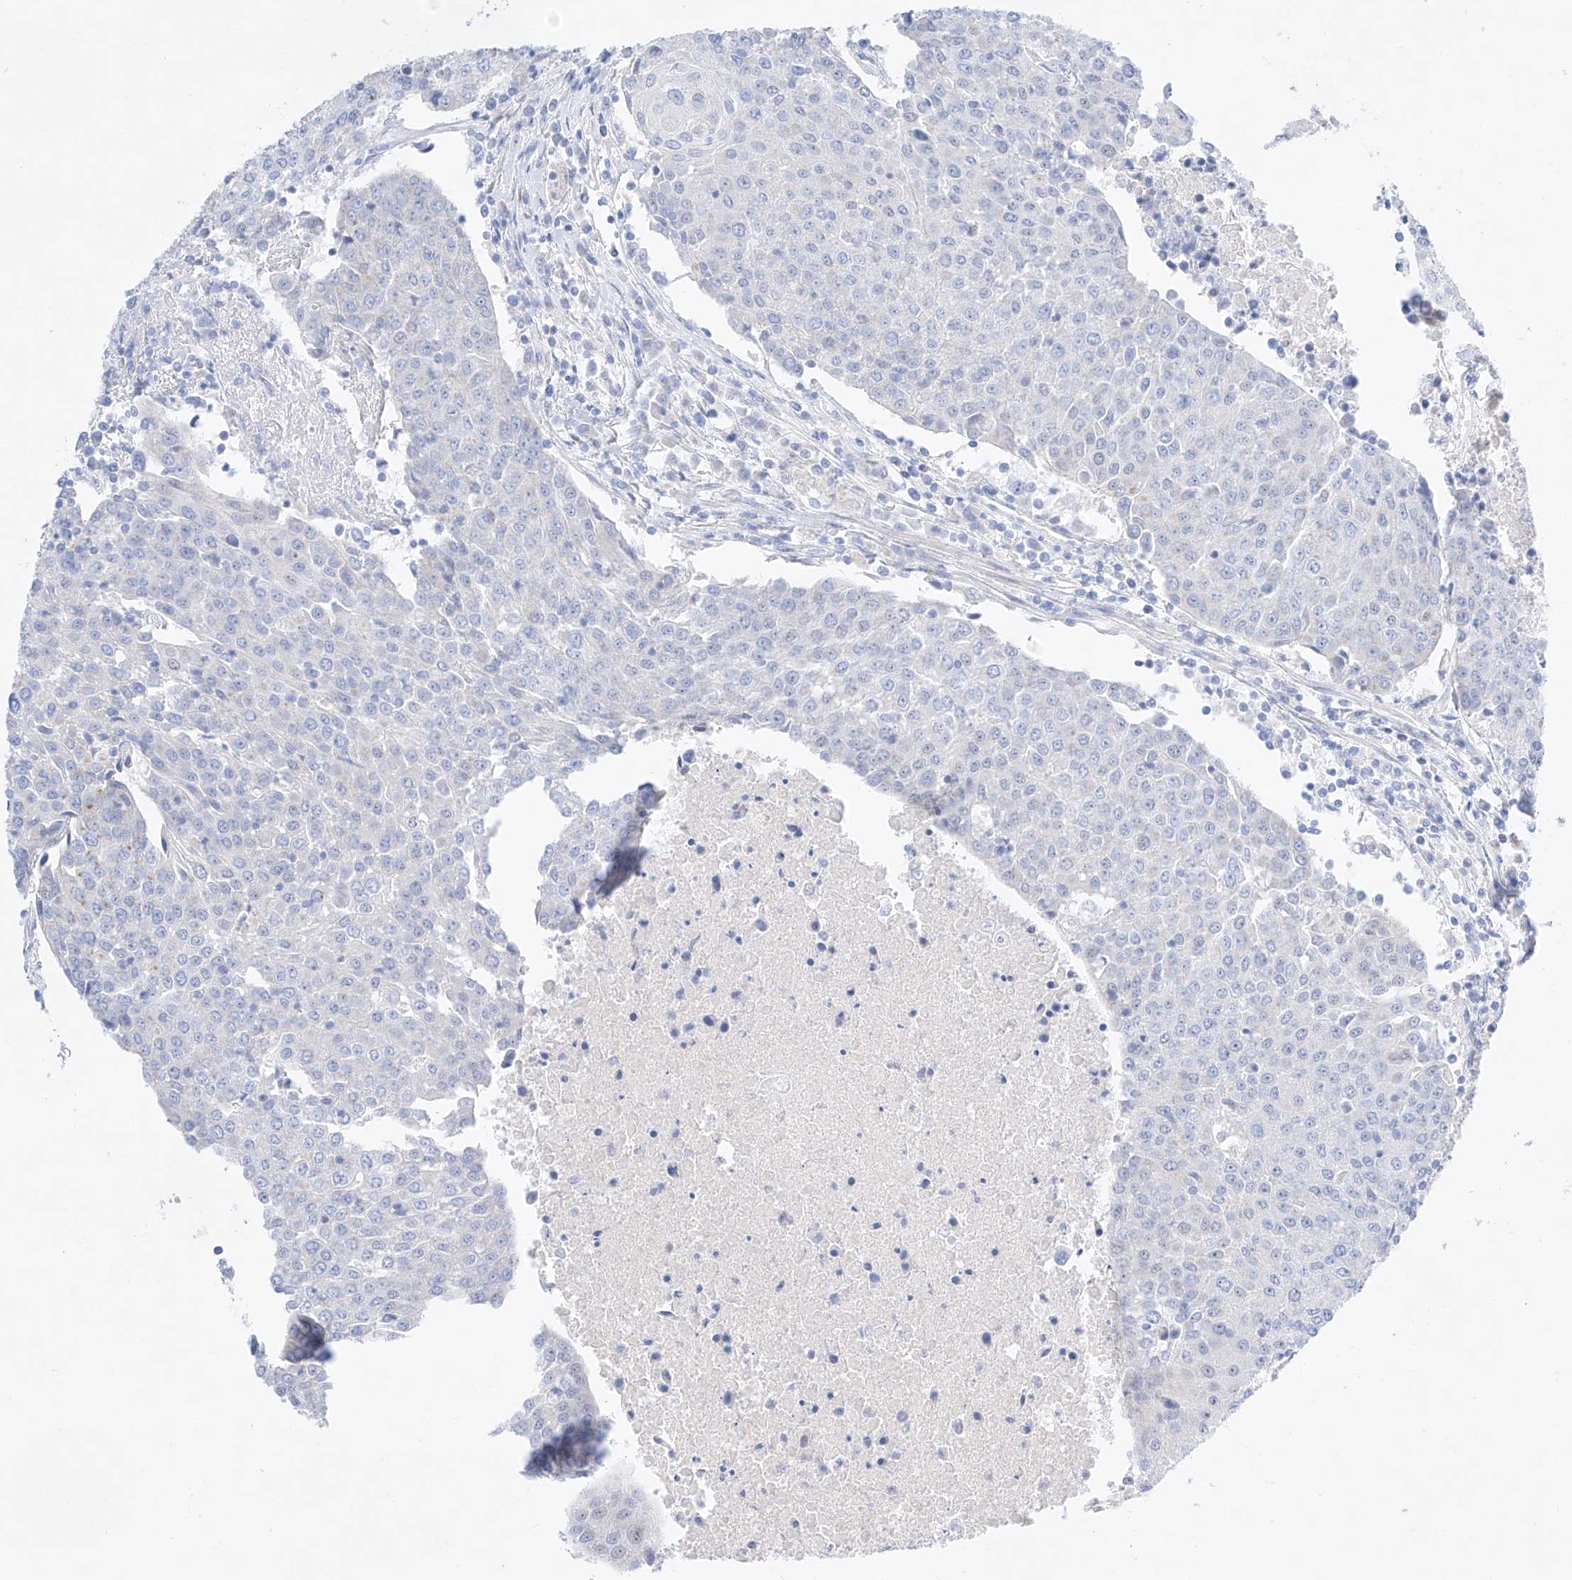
{"staining": {"intensity": "negative", "quantity": "none", "location": "none"}, "tissue": "urothelial cancer", "cell_type": "Tumor cells", "image_type": "cancer", "snomed": [{"axis": "morphology", "description": "Urothelial carcinoma, High grade"}, {"axis": "topography", "description": "Urinary bladder"}], "caption": "A high-resolution photomicrograph shows immunohistochemistry (IHC) staining of urothelial carcinoma (high-grade), which displays no significant positivity in tumor cells.", "gene": "NT5C3B", "patient": {"sex": "female", "age": 85}}